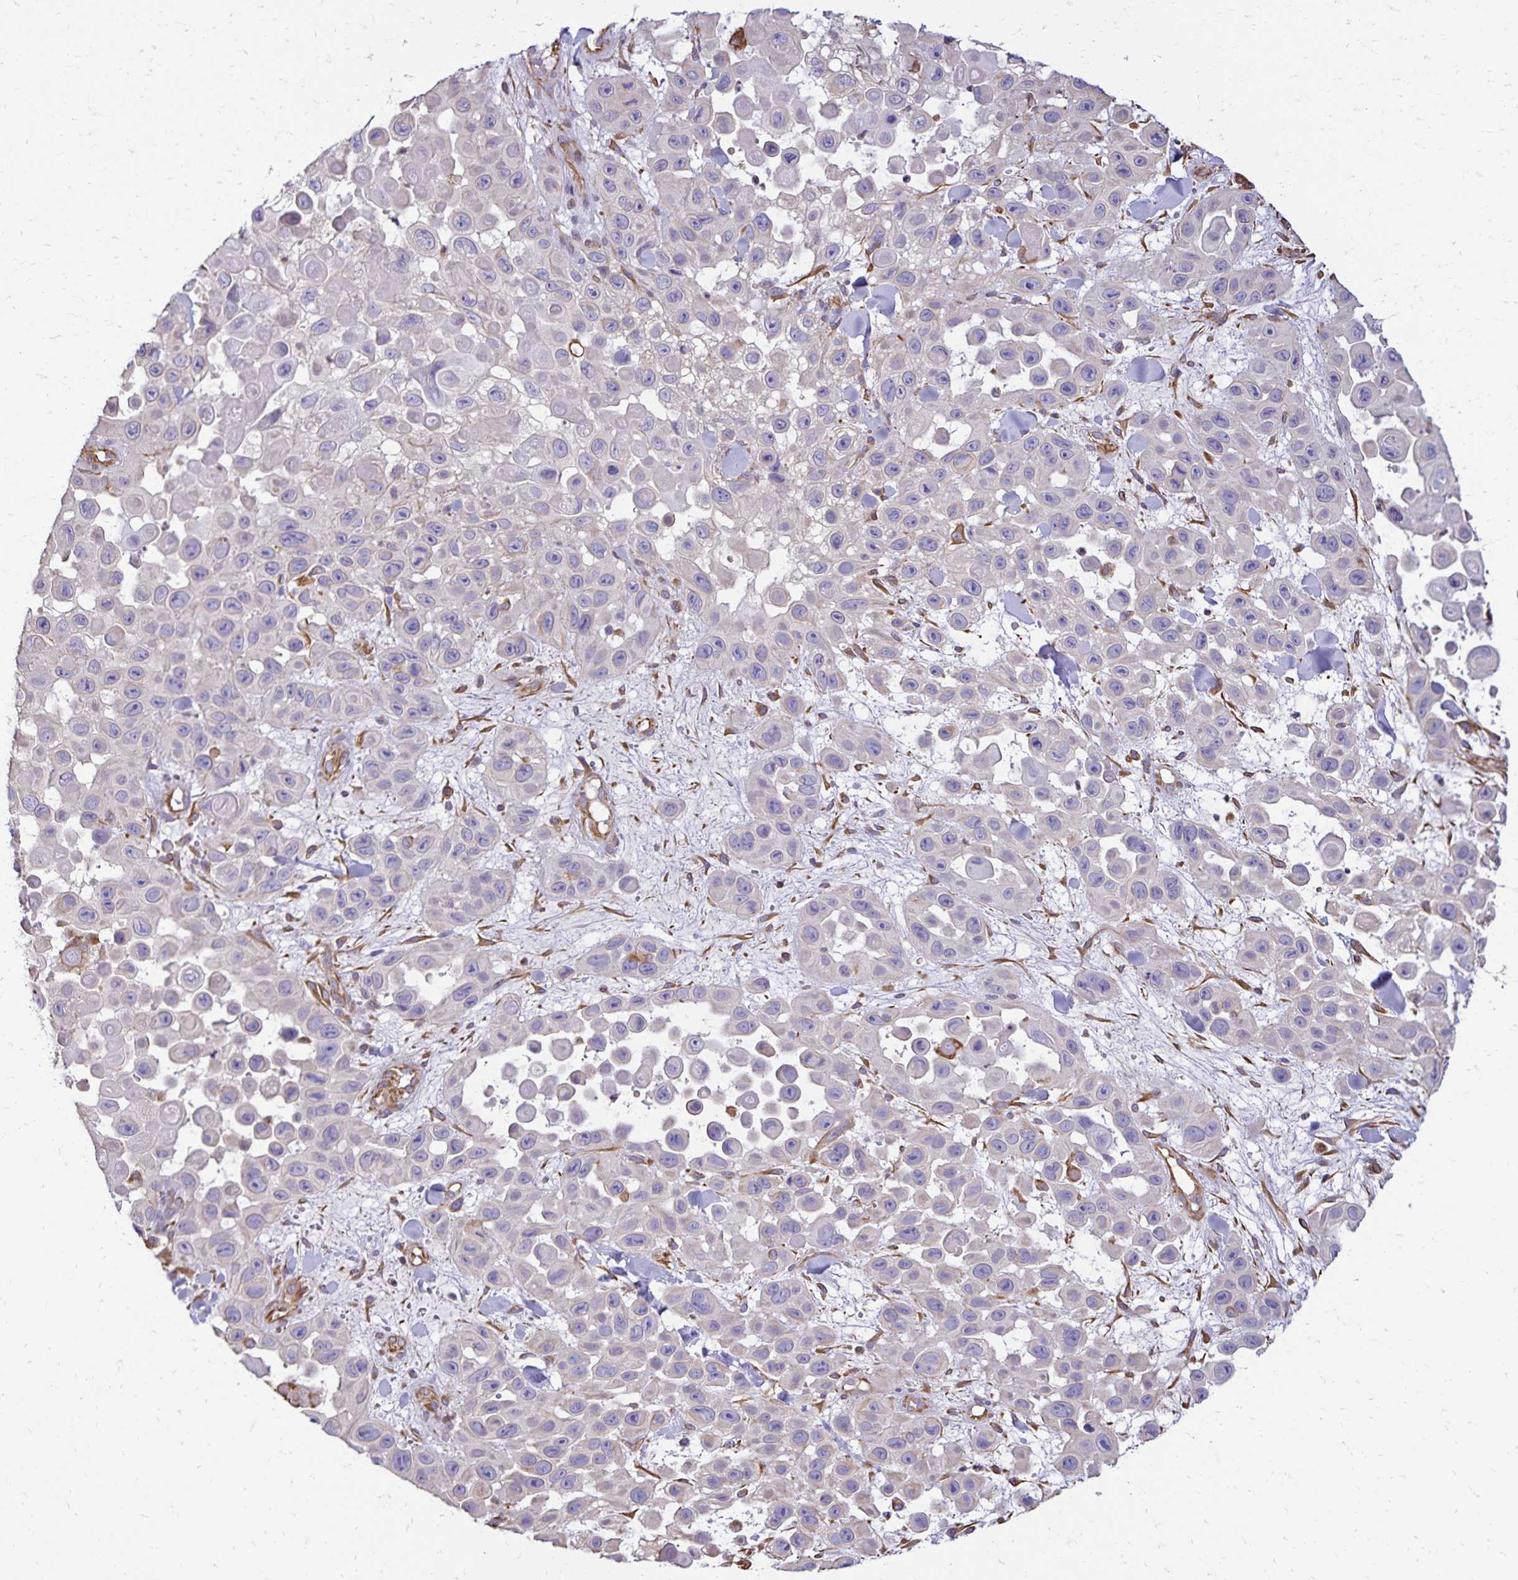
{"staining": {"intensity": "negative", "quantity": "none", "location": "none"}, "tissue": "skin cancer", "cell_type": "Tumor cells", "image_type": "cancer", "snomed": [{"axis": "morphology", "description": "Squamous cell carcinoma, NOS"}, {"axis": "topography", "description": "Skin"}], "caption": "Tumor cells are negative for brown protein staining in skin cancer. The staining is performed using DAB (3,3'-diaminobenzidine) brown chromogen with nuclei counter-stained in using hematoxylin.", "gene": "TRPV6", "patient": {"sex": "male", "age": 81}}